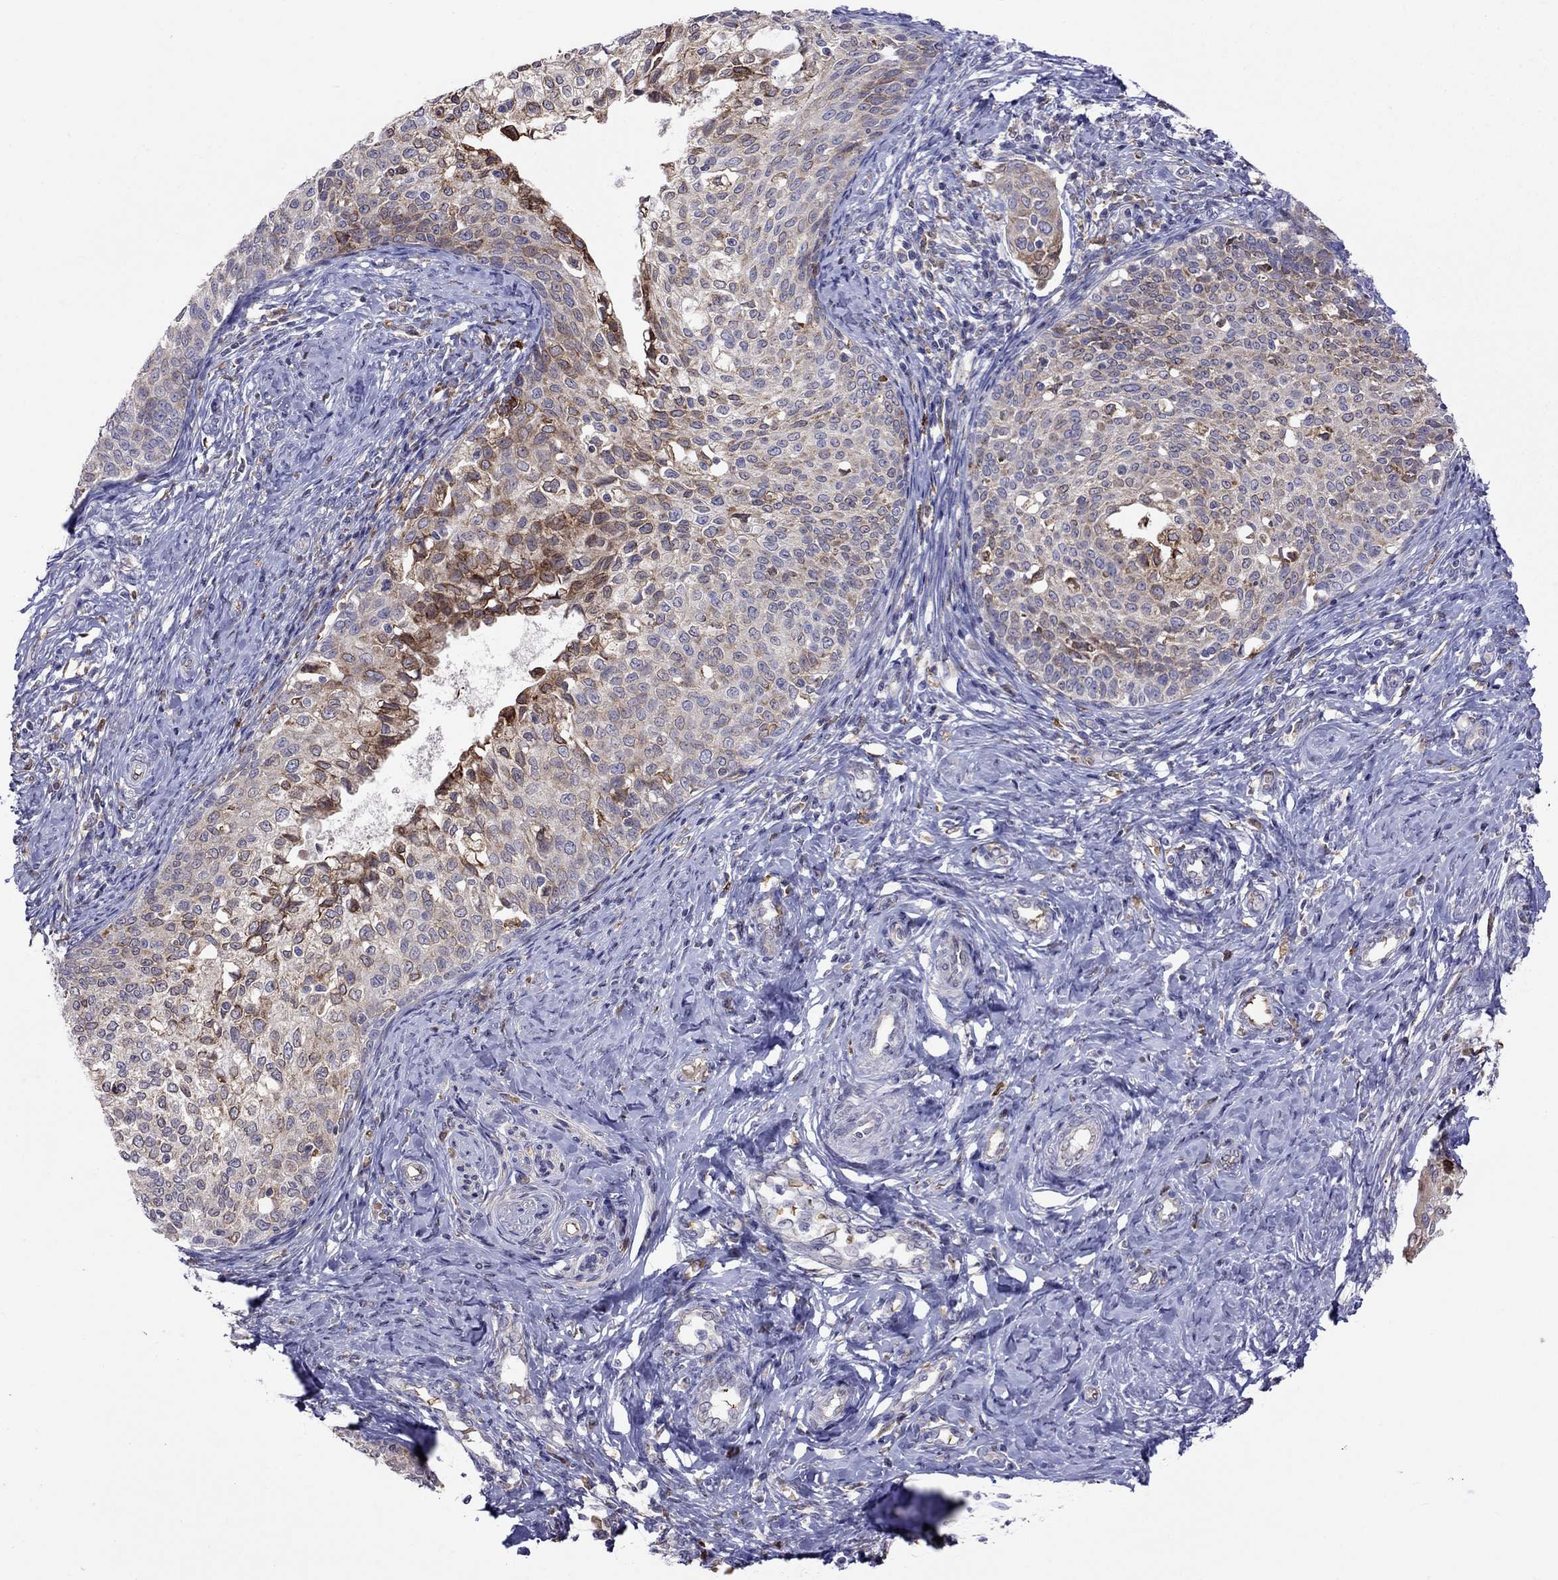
{"staining": {"intensity": "strong", "quantity": "<25%", "location": "cytoplasmic/membranous"}, "tissue": "cervical cancer", "cell_type": "Tumor cells", "image_type": "cancer", "snomed": [{"axis": "morphology", "description": "Squamous cell carcinoma, NOS"}, {"axis": "topography", "description": "Cervix"}], "caption": "Cervical cancer (squamous cell carcinoma) tissue displays strong cytoplasmic/membranous staining in approximately <25% of tumor cells (Stains: DAB in brown, nuclei in blue, Microscopy: brightfield microscopy at high magnification).", "gene": "ADAM28", "patient": {"sex": "female", "age": 51}}